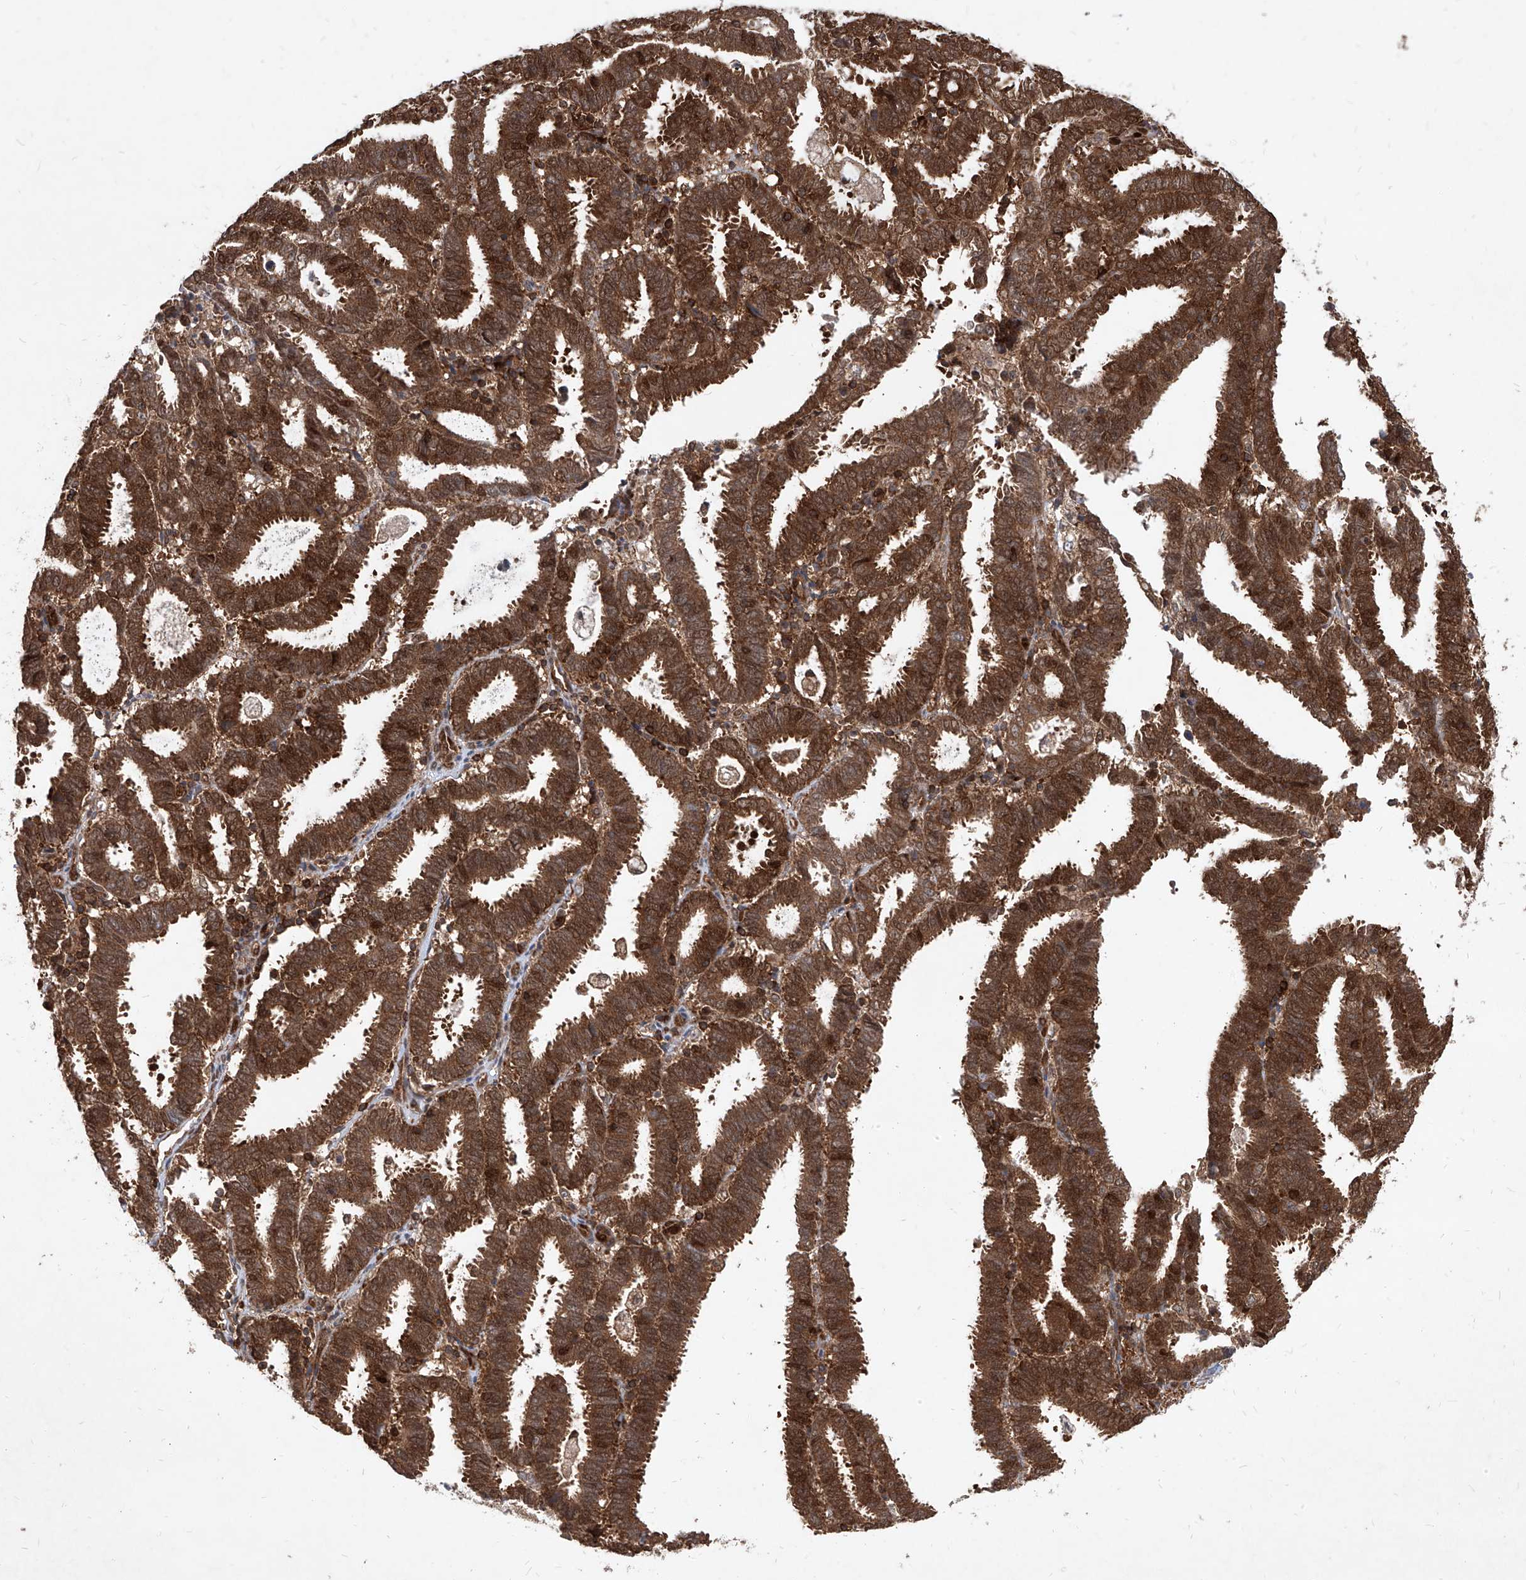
{"staining": {"intensity": "strong", "quantity": ">75%", "location": "cytoplasmic/membranous,nuclear"}, "tissue": "endometrial cancer", "cell_type": "Tumor cells", "image_type": "cancer", "snomed": [{"axis": "morphology", "description": "Adenocarcinoma, NOS"}, {"axis": "topography", "description": "Uterus"}], "caption": "Human adenocarcinoma (endometrial) stained for a protein (brown) reveals strong cytoplasmic/membranous and nuclear positive positivity in approximately >75% of tumor cells.", "gene": "MAGED2", "patient": {"sex": "female", "age": 83}}